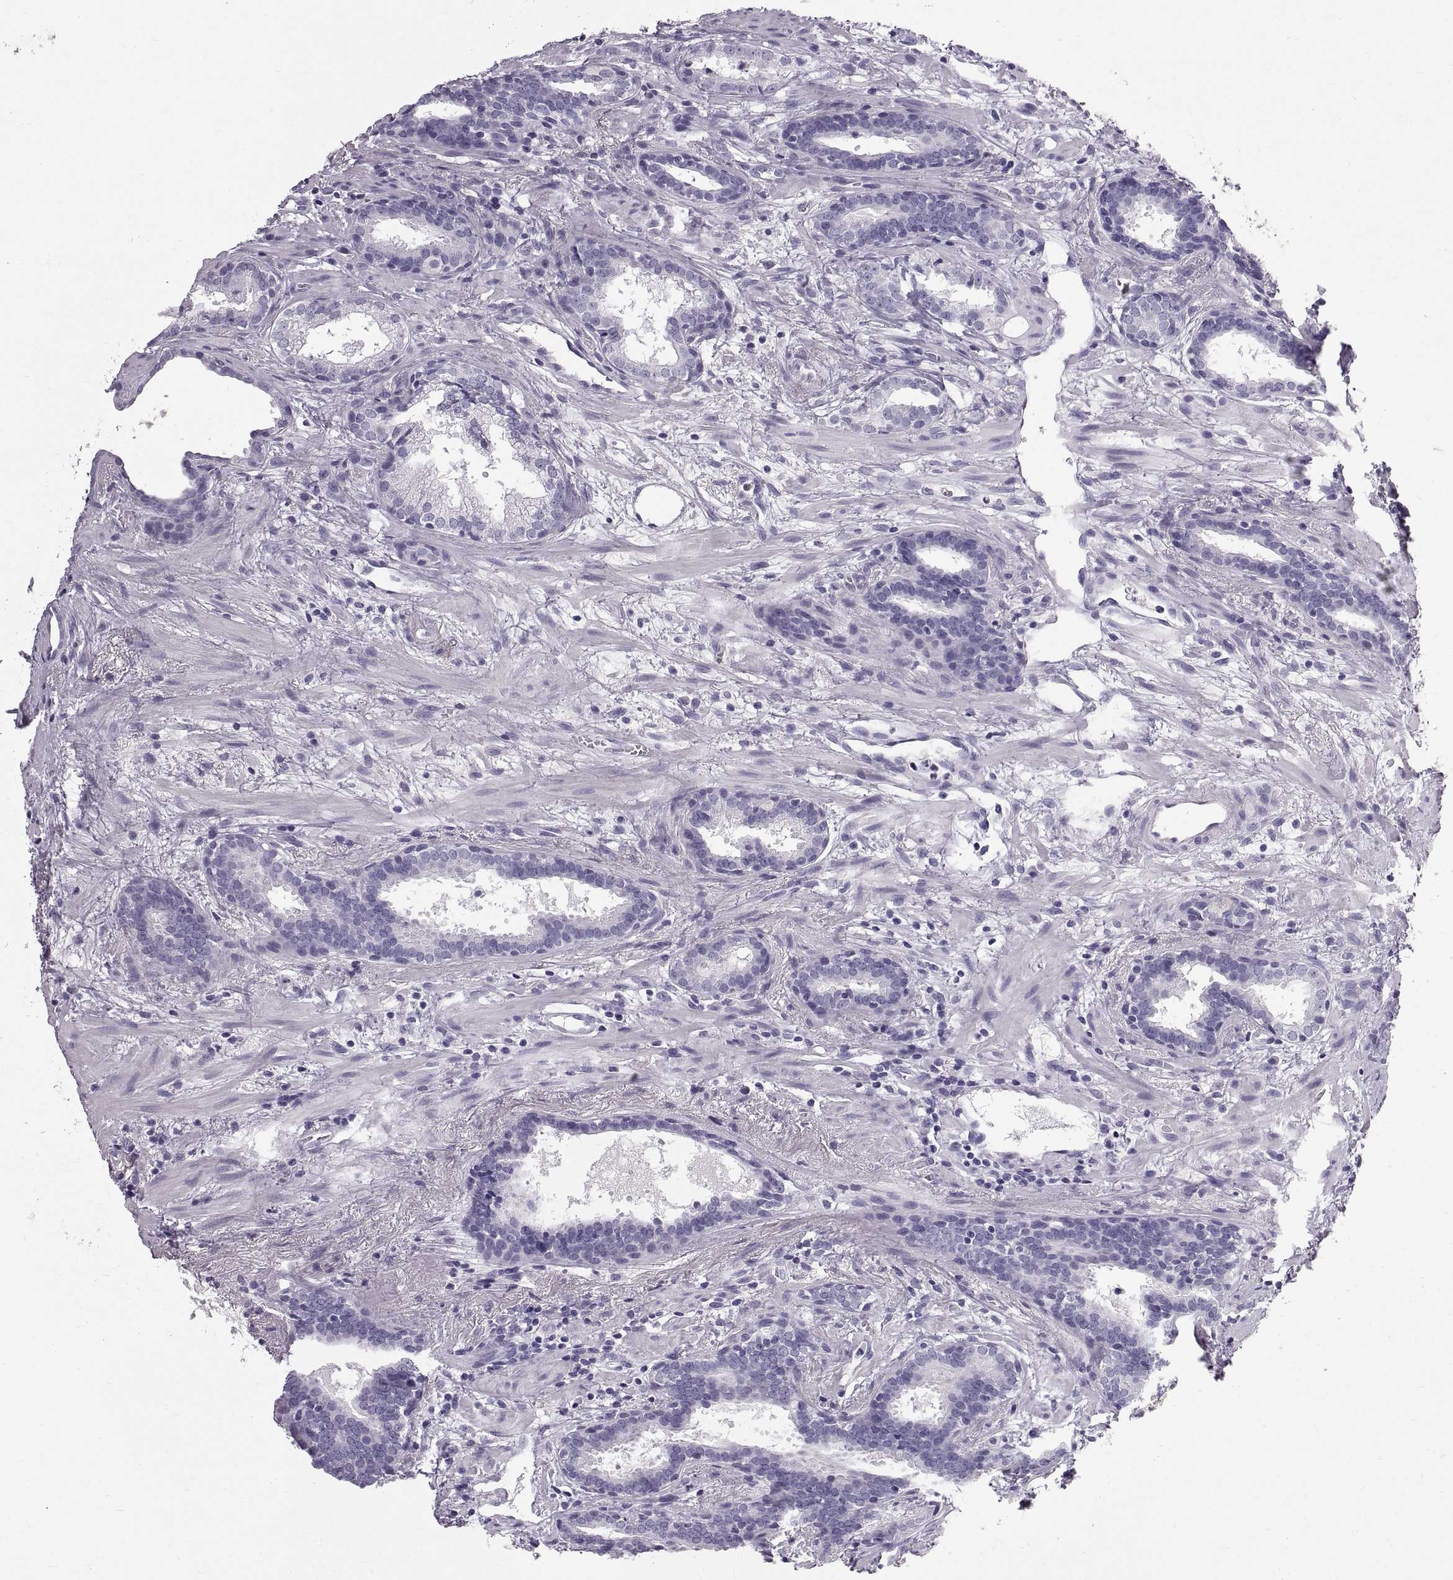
{"staining": {"intensity": "negative", "quantity": "none", "location": "none"}, "tissue": "prostate cancer", "cell_type": "Tumor cells", "image_type": "cancer", "snomed": [{"axis": "morphology", "description": "Adenocarcinoma, NOS"}, {"axis": "topography", "description": "Prostate"}], "caption": "Adenocarcinoma (prostate) stained for a protein using IHC displays no staining tumor cells.", "gene": "WFDC8", "patient": {"sex": "male", "age": 66}}